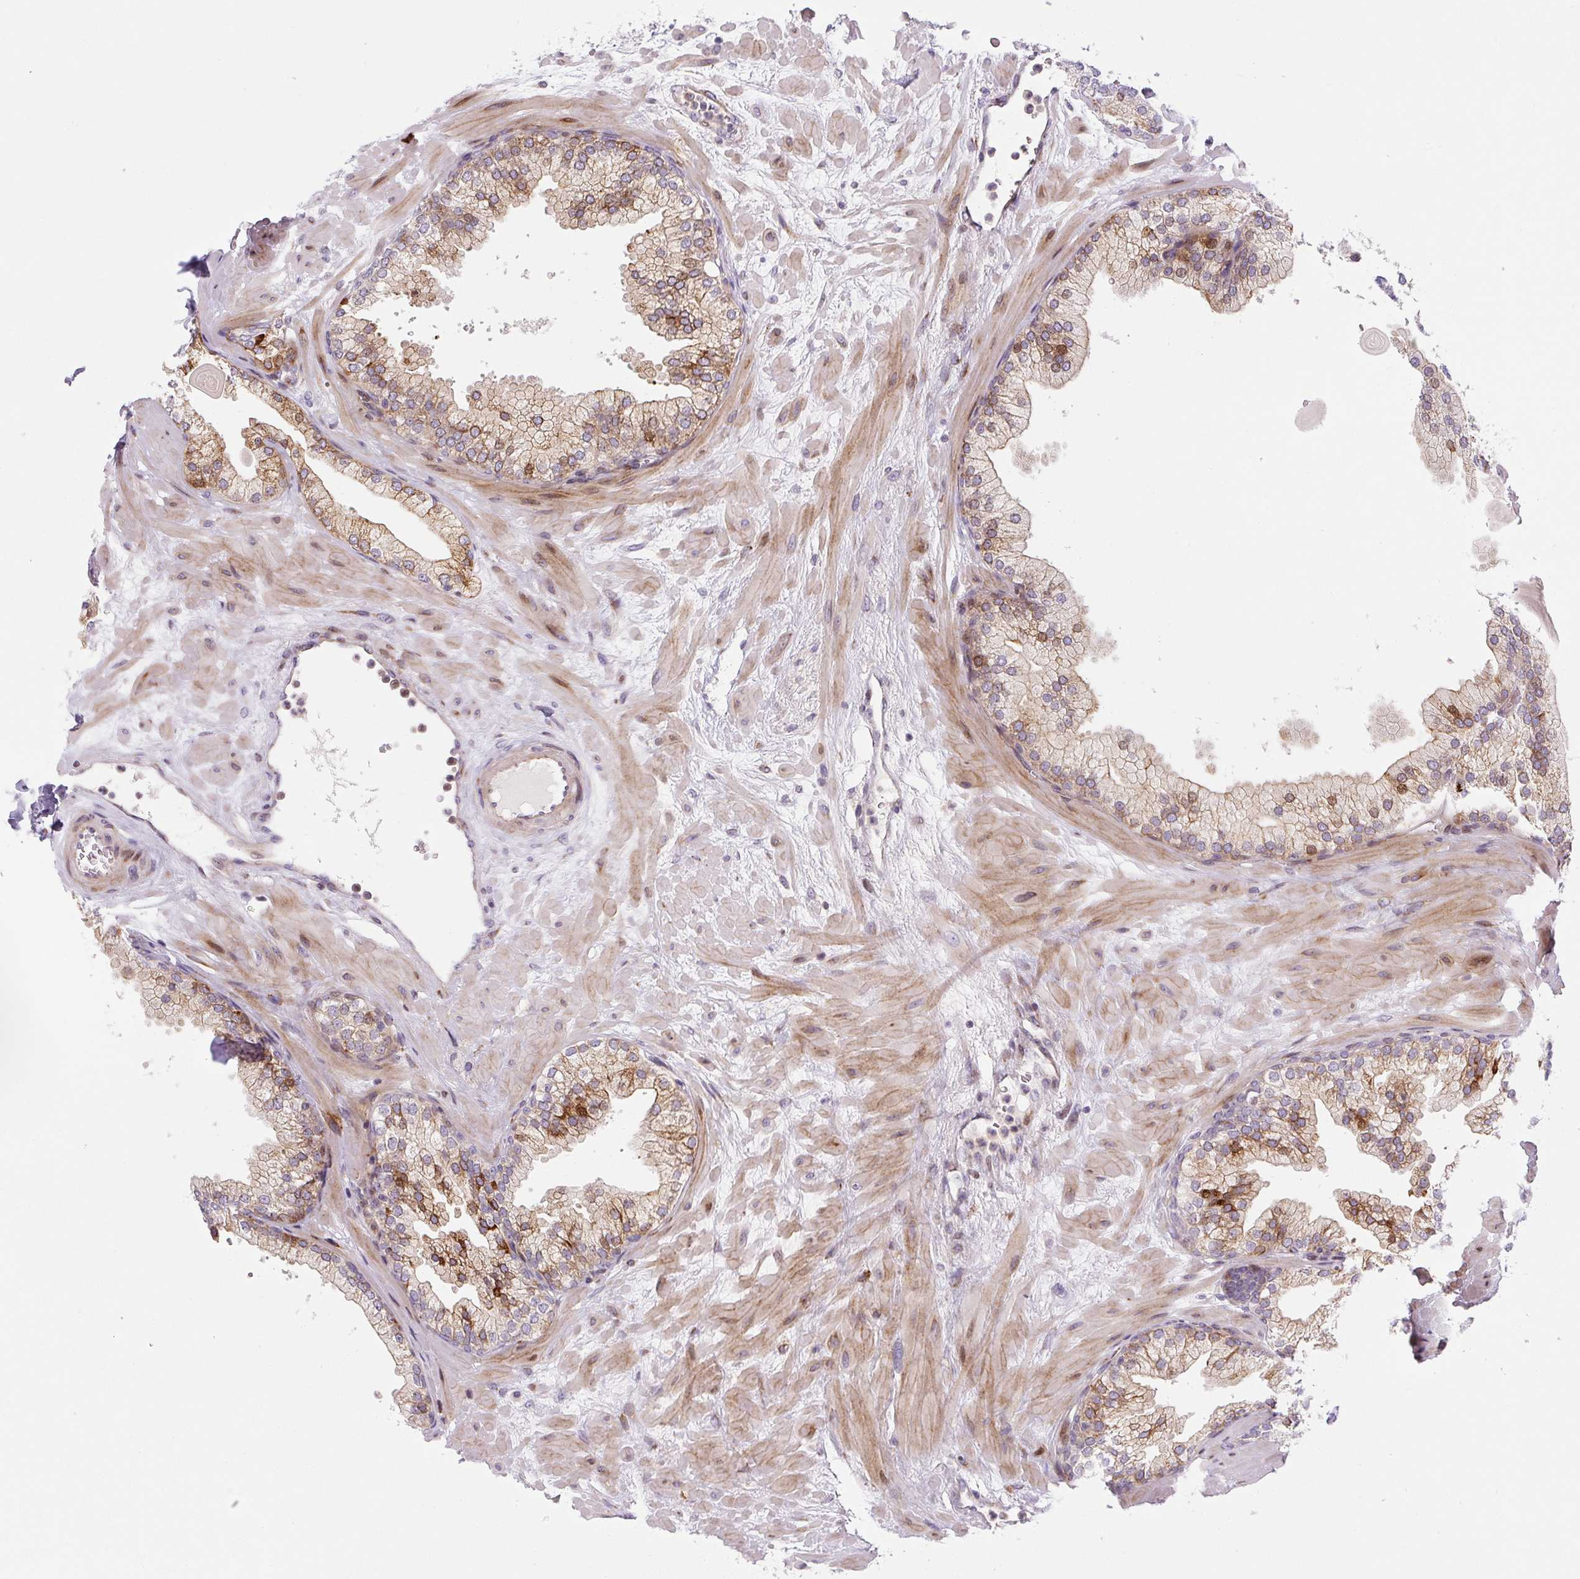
{"staining": {"intensity": "strong", "quantity": "25%-75%", "location": "cytoplasmic/membranous"}, "tissue": "prostate", "cell_type": "Glandular cells", "image_type": "normal", "snomed": [{"axis": "morphology", "description": "Normal tissue, NOS"}, {"axis": "topography", "description": "Prostate"}, {"axis": "topography", "description": "Peripheral nerve tissue"}], "caption": "Protein staining of unremarkable prostate displays strong cytoplasmic/membranous expression in approximately 25%-75% of glandular cells. The staining was performed using DAB, with brown indicating positive protein expression. Nuclei are stained blue with hematoxylin.", "gene": "DISP3", "patient": {"sex": "male", "age": 61}}